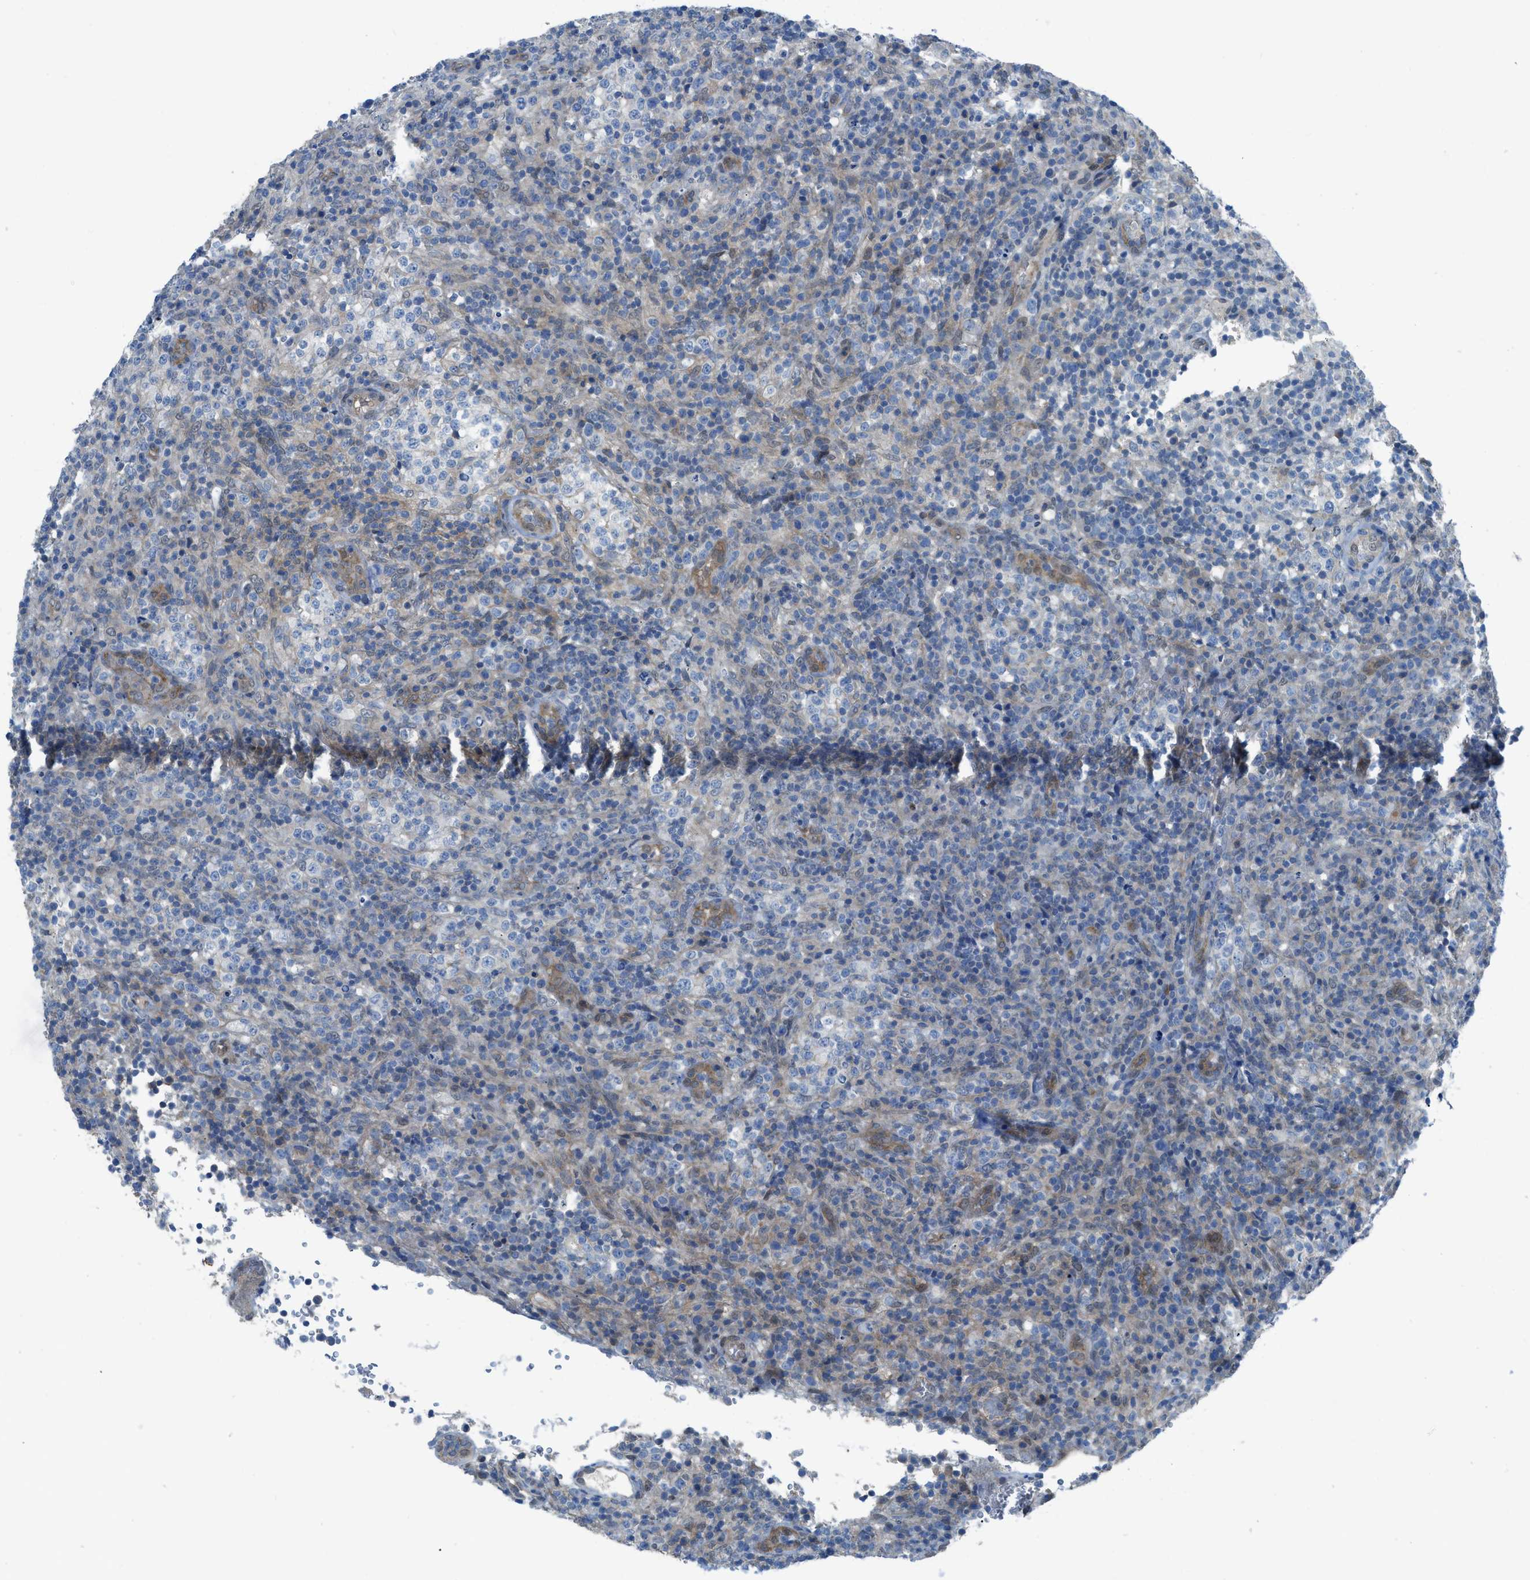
{"staining": {"intensity": "negative", "quantity": "none", "location": "none"}, "tissue": "lymphoma", "cell_type": "Tumor cells", "image_type": "cancer", "snomed": [{"axis": "morphology", "description": "Malignant lymphoma, non-Hodgkin's type, High grade"}, {"axis": "topography", "description": "Lymph node"}], "caption": "Immunohistochemistry (IHC) of lymphoma reveals no positivity in tumor cells. The staining is performed using DAB (3,3'-diaminobenzidine) brown chromogen with nuclei counter-stained in using hematoxylin.", "gene": "PRKN", "patient": {"sex": "female", "age": 76}}